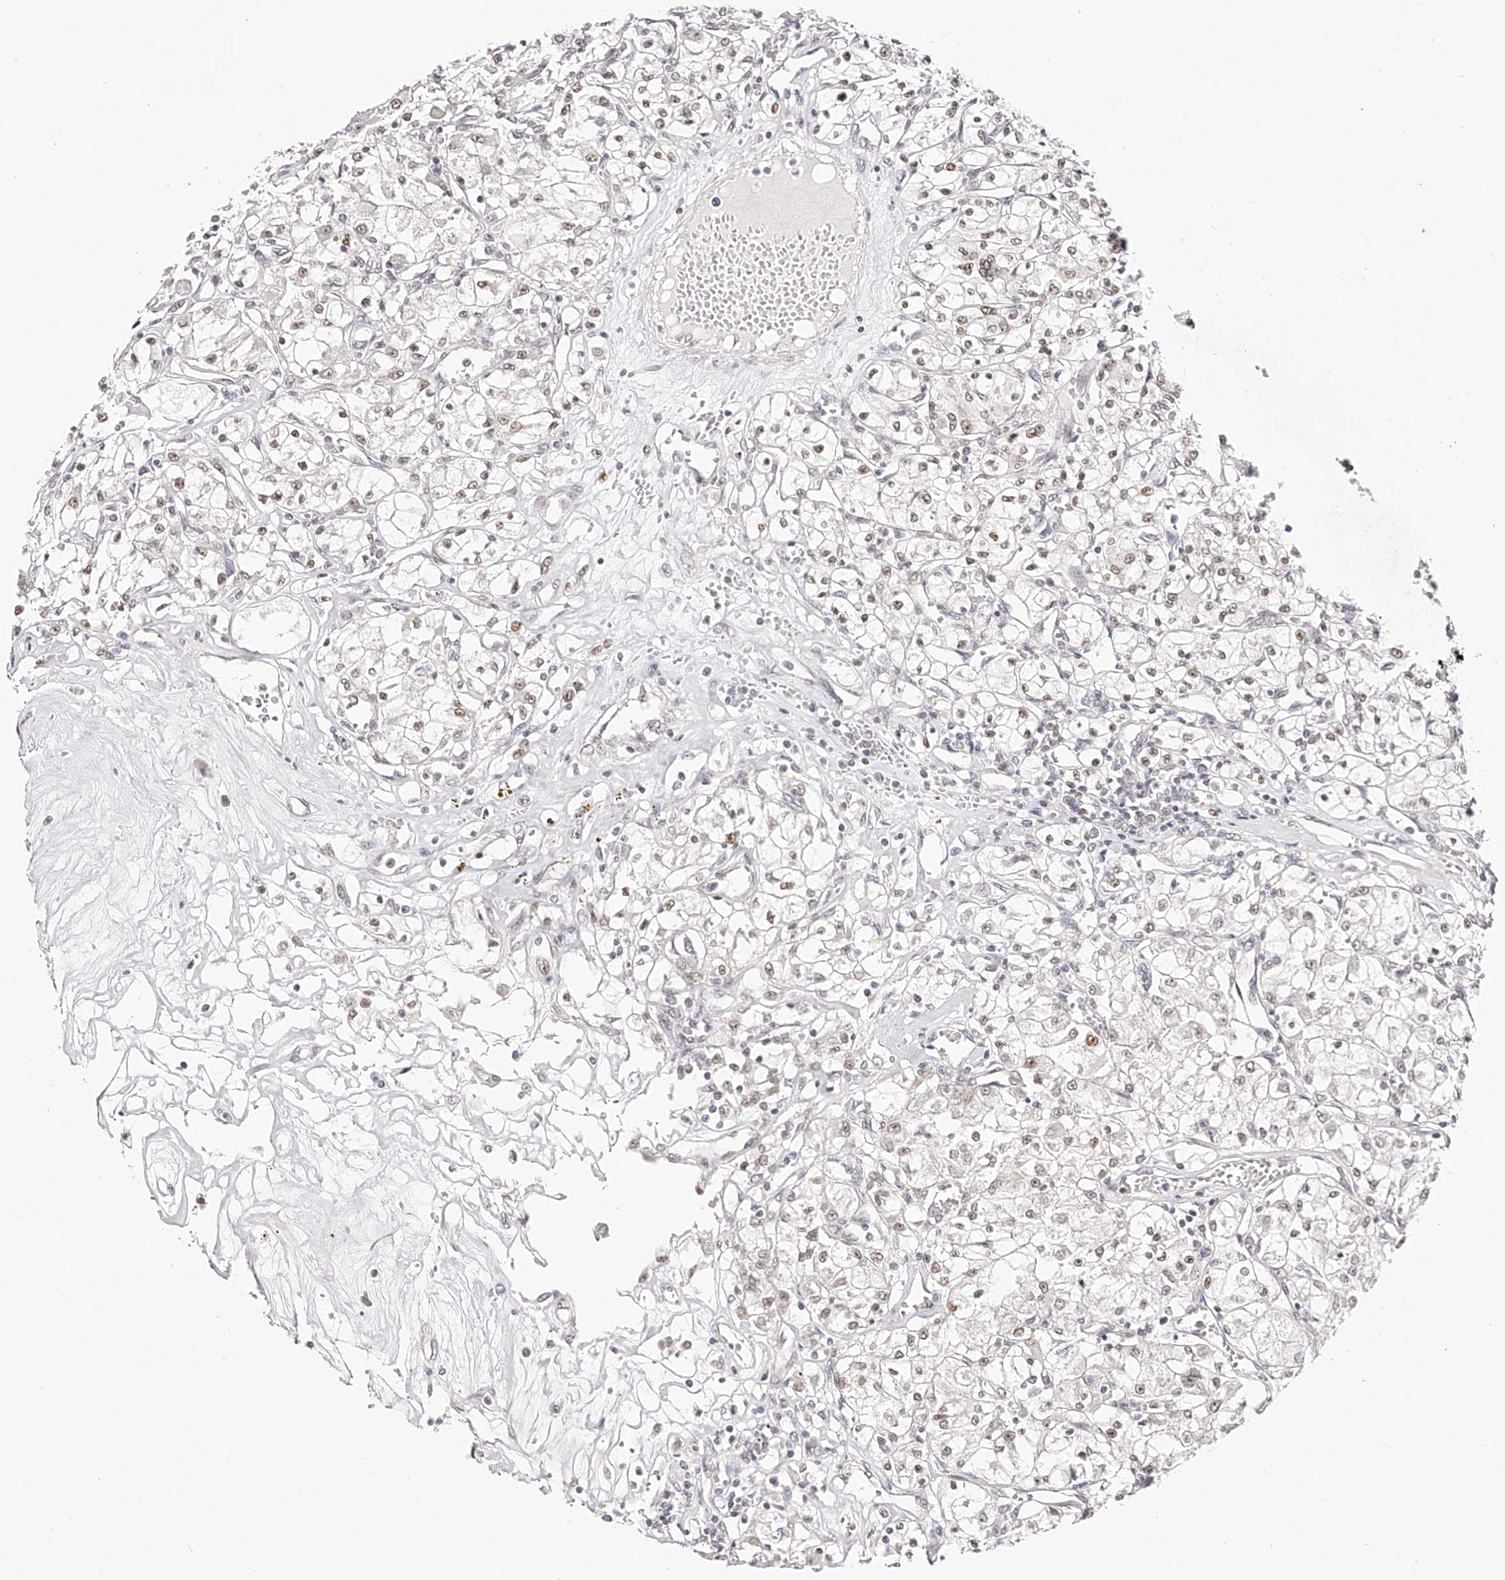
{"staining": {"intensity": "weak", "quantity": "25%-75%", "location": "nuclear"}, "tissue": "renal cancer", "cell_type": "Tumor cells", "image_type": "cancer", "snomed": [{"axis": "morphology", "description": "Adenocarcinoma, NOS"}, {"axis": "topography", "description": "Kidney"}], "caption": "The image reveals immunohistochemical staining of renal adenocarcinoma. There is weak nuclear positivity is appreciated in about 25%-75% of tumor cells.", "gene": "USF3", "patient": {"sex": "female", "age": 59}}